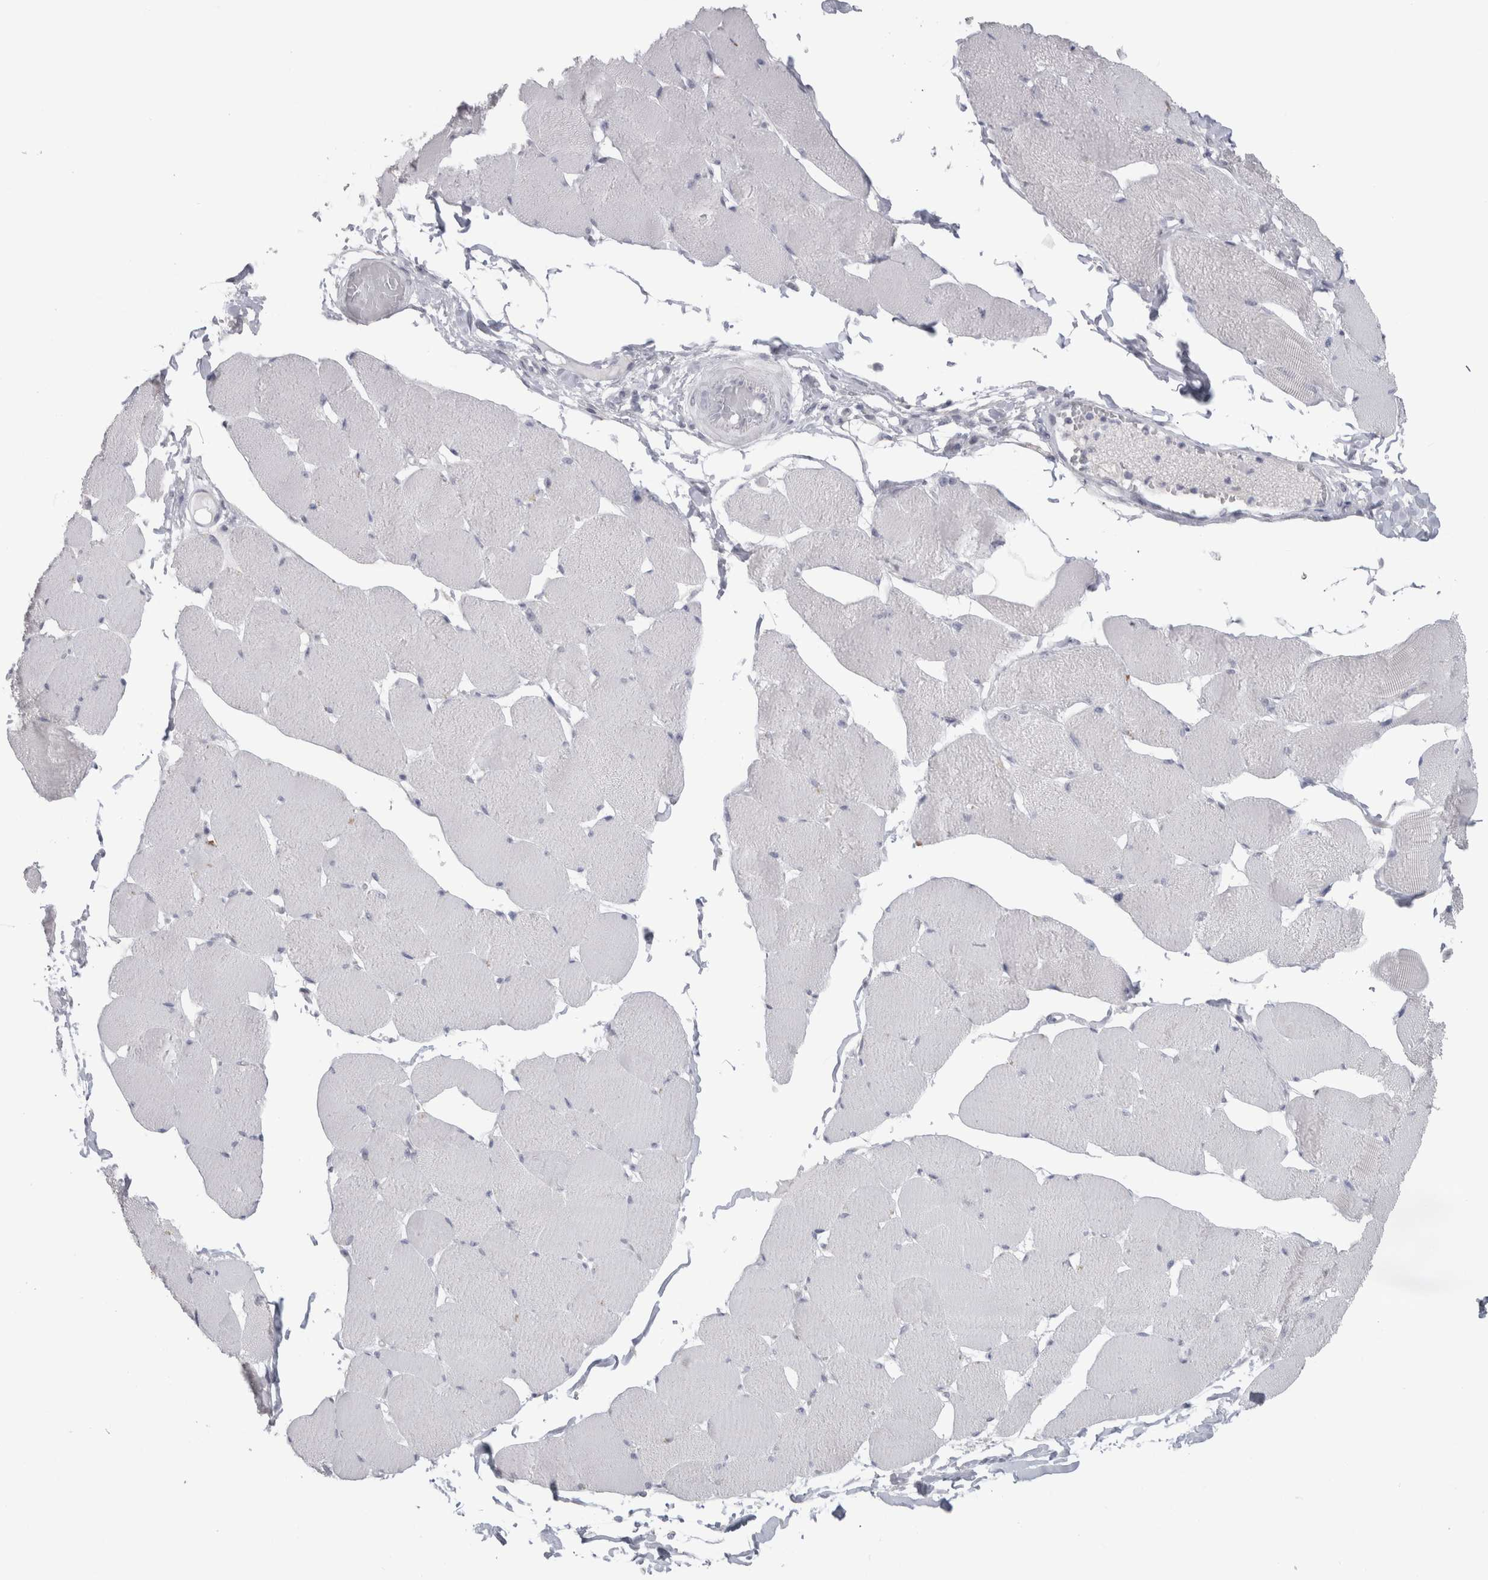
{"staining": {"intensity": "negative", "quantity": "none", "location": "none"}, "tissue": "skeletal muscle", "cell_type": "Myocytes", "image_type": "normal", "snomed": [{"axis": "morphology", "description": "Normal tissue, NOS"}, {"axis": "topography", "description": "Skin"}, {"axis": "topography", "description": "Skeletal muscle"}], "caption": "The immunohistochemistry histopathology image has no significant staining in myocytes of skeletal muscle.", "gene": "CDH17", "patient": {"sex": "male", "age": 83}}